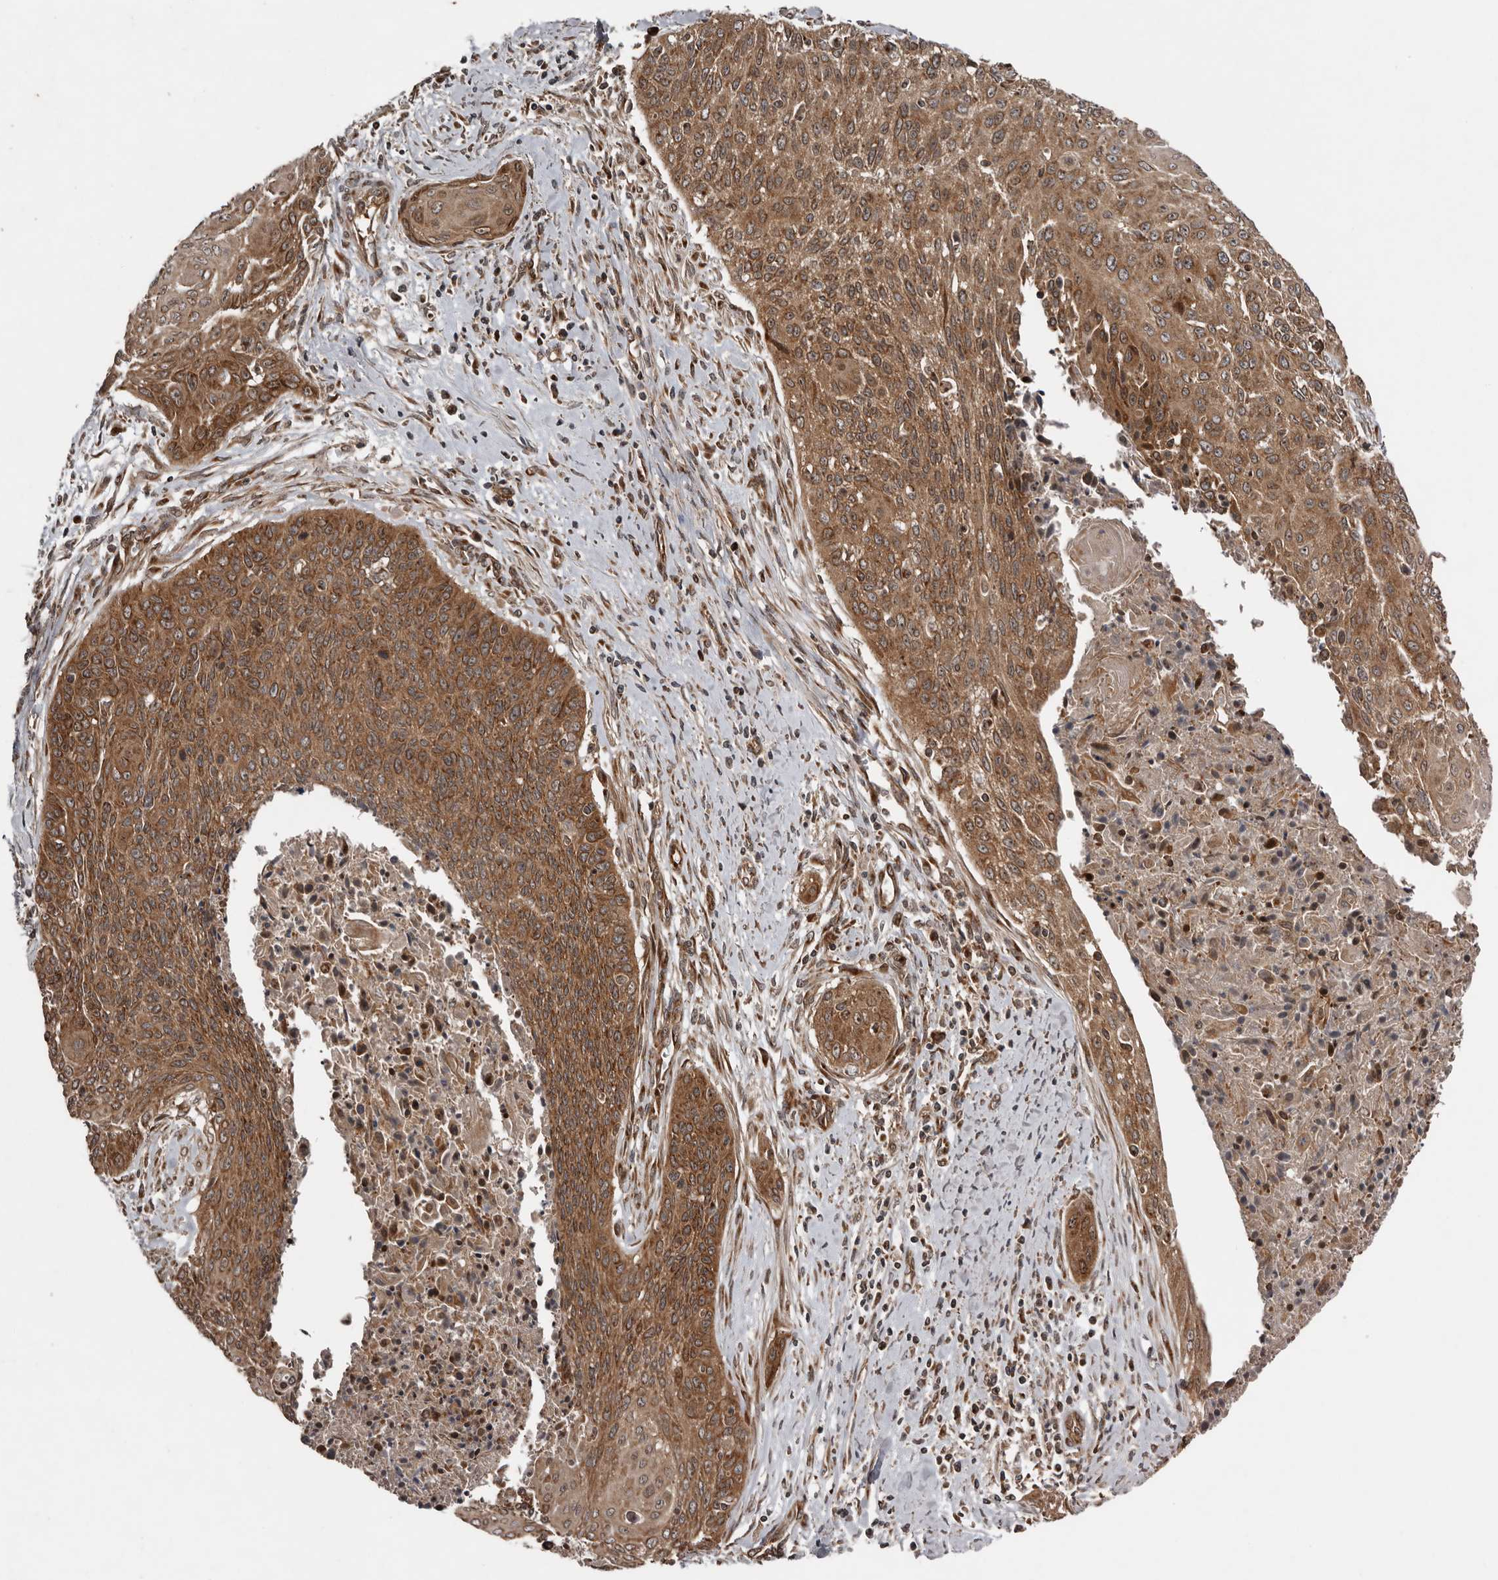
{"staining": {"intensity": "moderate", "quantity": ">75%", "location": "cytoplasmic/membranous"}, "tissue": "cervical cancer", "cell_type": "Tumor cells", "image_type": "cancer", "snomed": [{"axis": "morphology", "description": "Squamous cell carcinoma, NOS"}, {"axis": "topography", "description": "Cervix"}], "caption": "Protein expression analysis of human cervical cancer reveals moderate cytoplasmic/membranous staining in about >75% of tumor cells.", "gene": "CCDC190", "patient": {"sex": "female", "age": 55}}